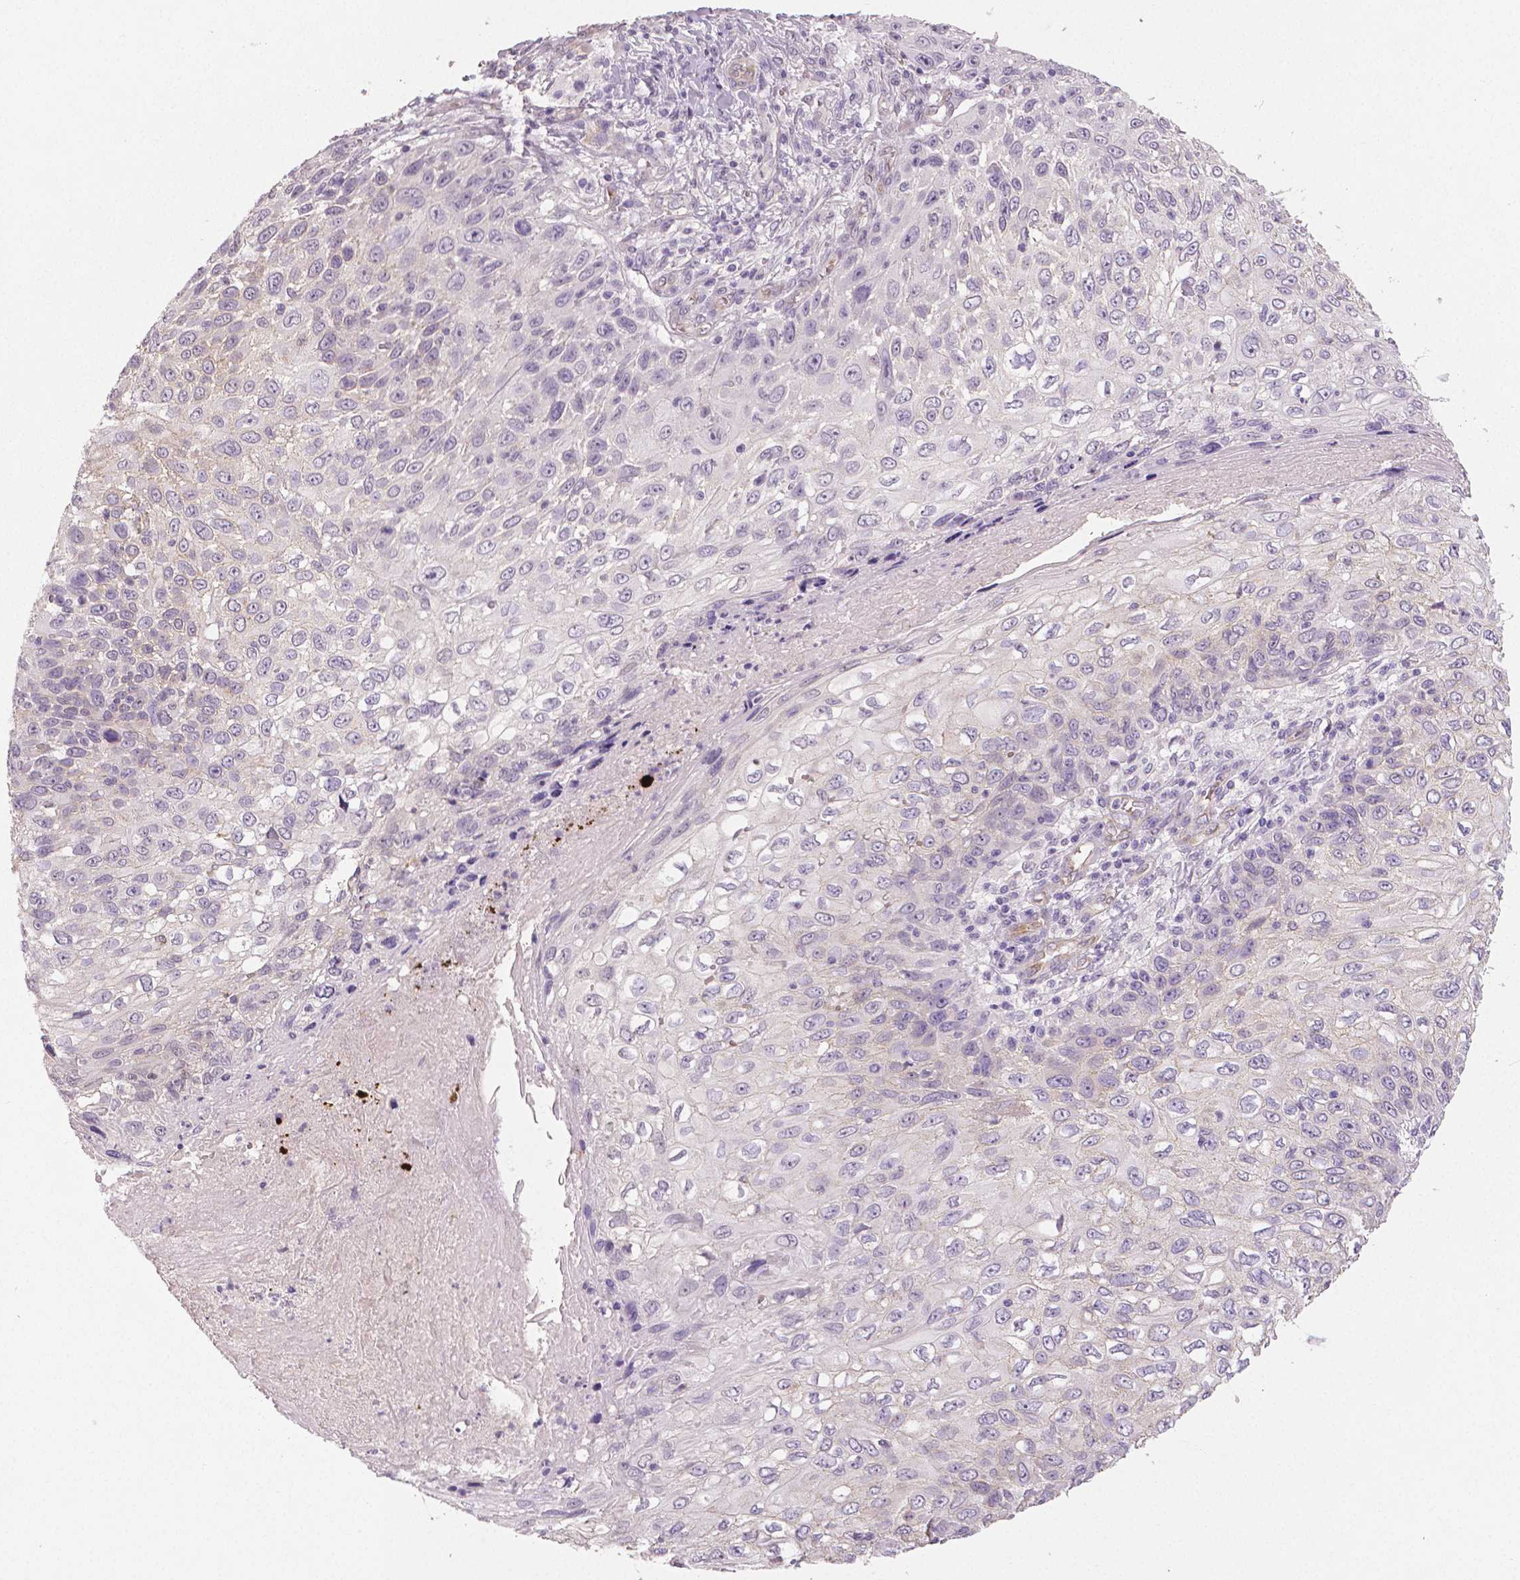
{"staining": {"intensity": "negative", "quantity": "none", "location": "none"}, "tissue": "skin cancer", "cell_type": "Tumor cells", "image_type": "cancer", "snomed": [{"axis": "morphology", "description": "Squamous cell carcinoma, NOS"}, {"axis": "topography", "description": "Skin"}], "caption": "Human squamous cell carcinoma (skin) stained for a protein using immunohistochemistry (IHC) displays no expression in tumor cells.", "gene": "FLT1", "patient": {"sex": "male", "age": 92}}